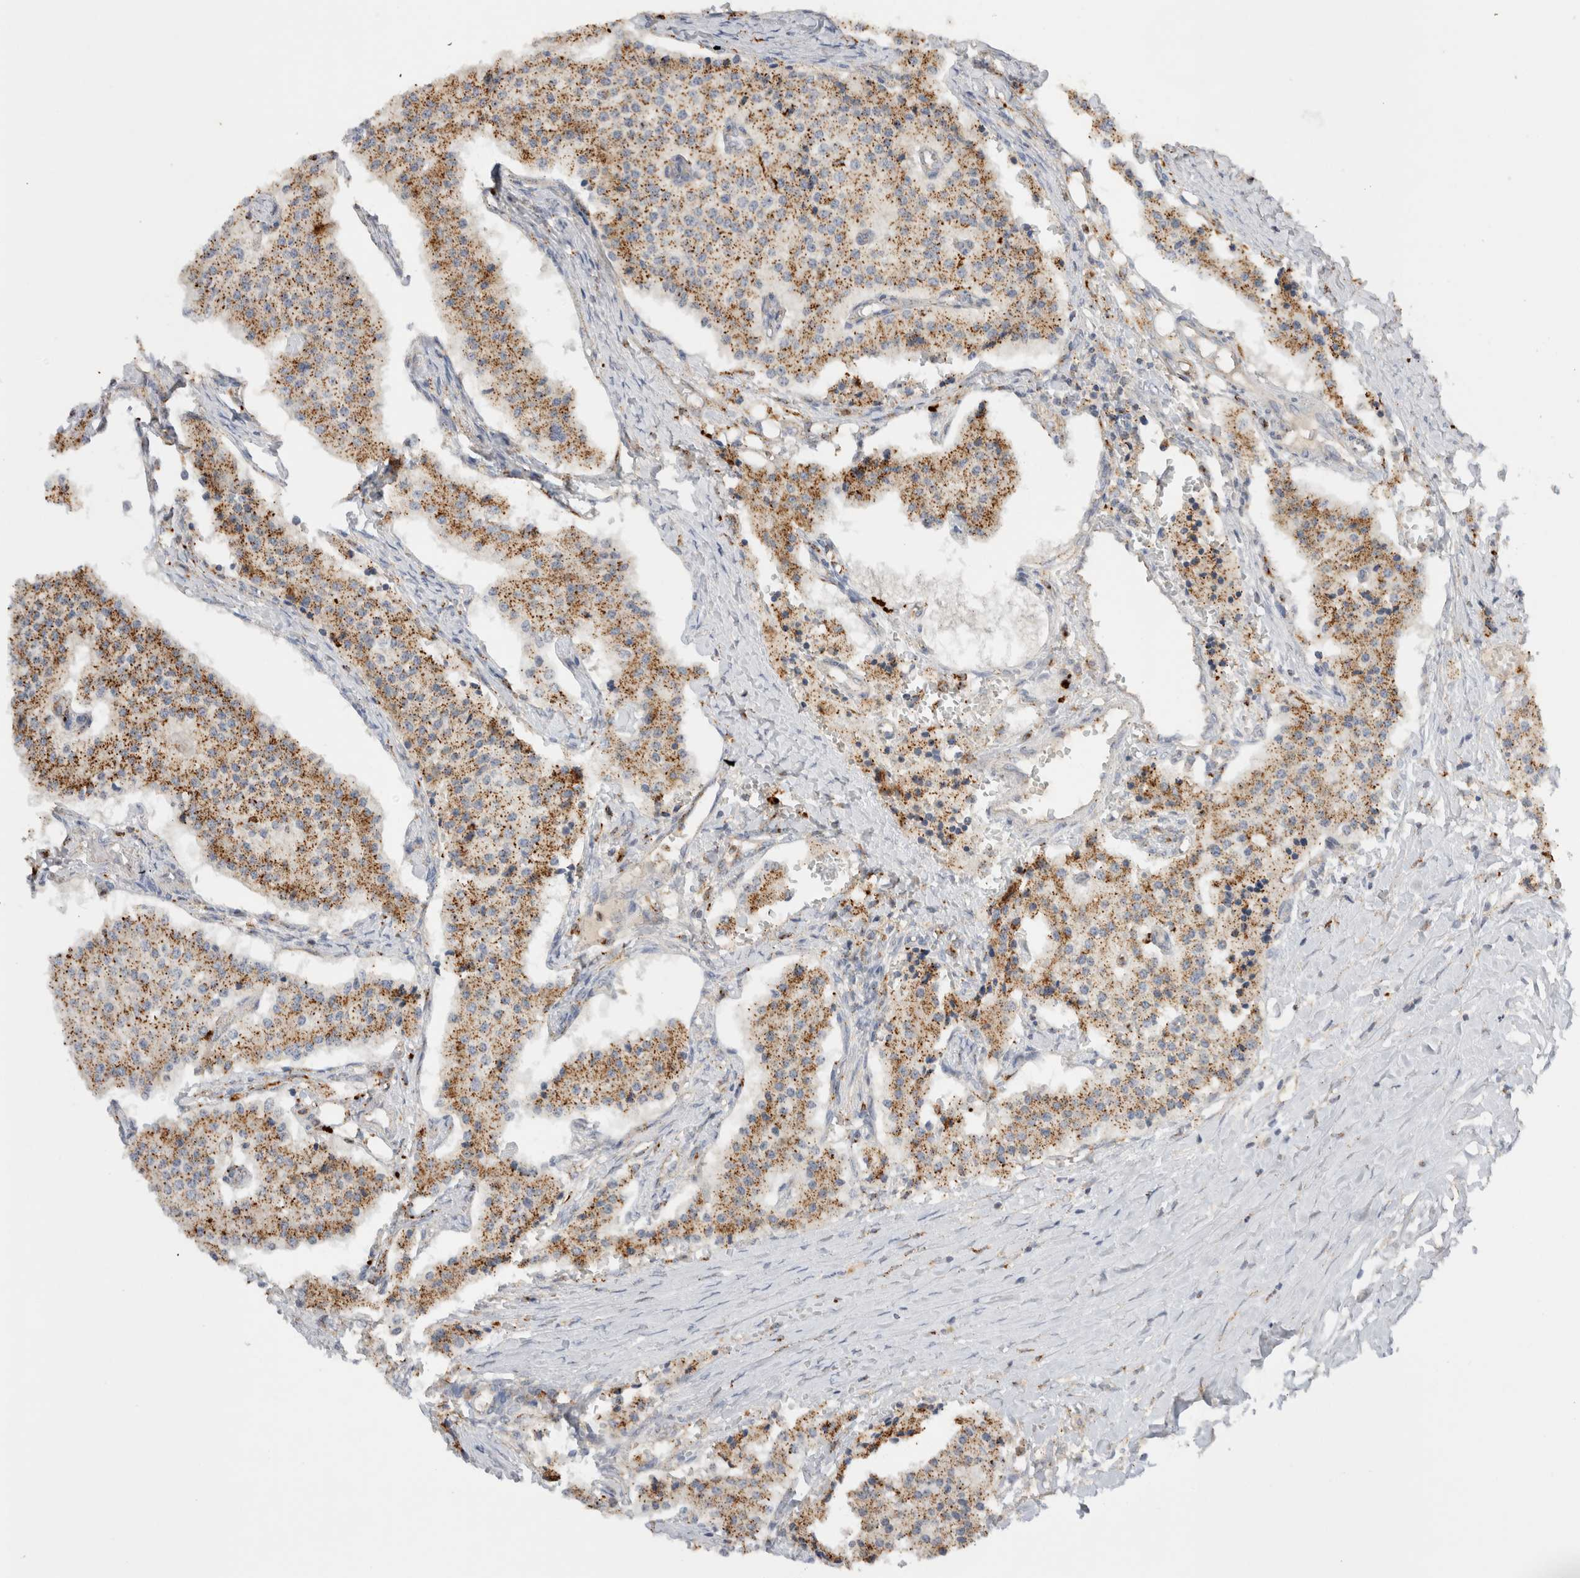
{"staining": {"intensity": "moderate", "quantity": ">75%", "location": "cytoplasmic/membranous"}, "tissue": "carcinoid", "cell_type": "Tumor cells", "image_type": "cancer", "snomed": [{"axis": "morphology", "description": "Carcinoid, malignant, NOS"}, {"axis": "topography", "description": "Colon"}], "caption": "Carcinoid stained with a brown dye demonstrates moderate cytoplasmic/membranous positive staining in about >75% of tumor cells.", "gene": "GNS", "patient": {"sex": "female", "age": 52}}